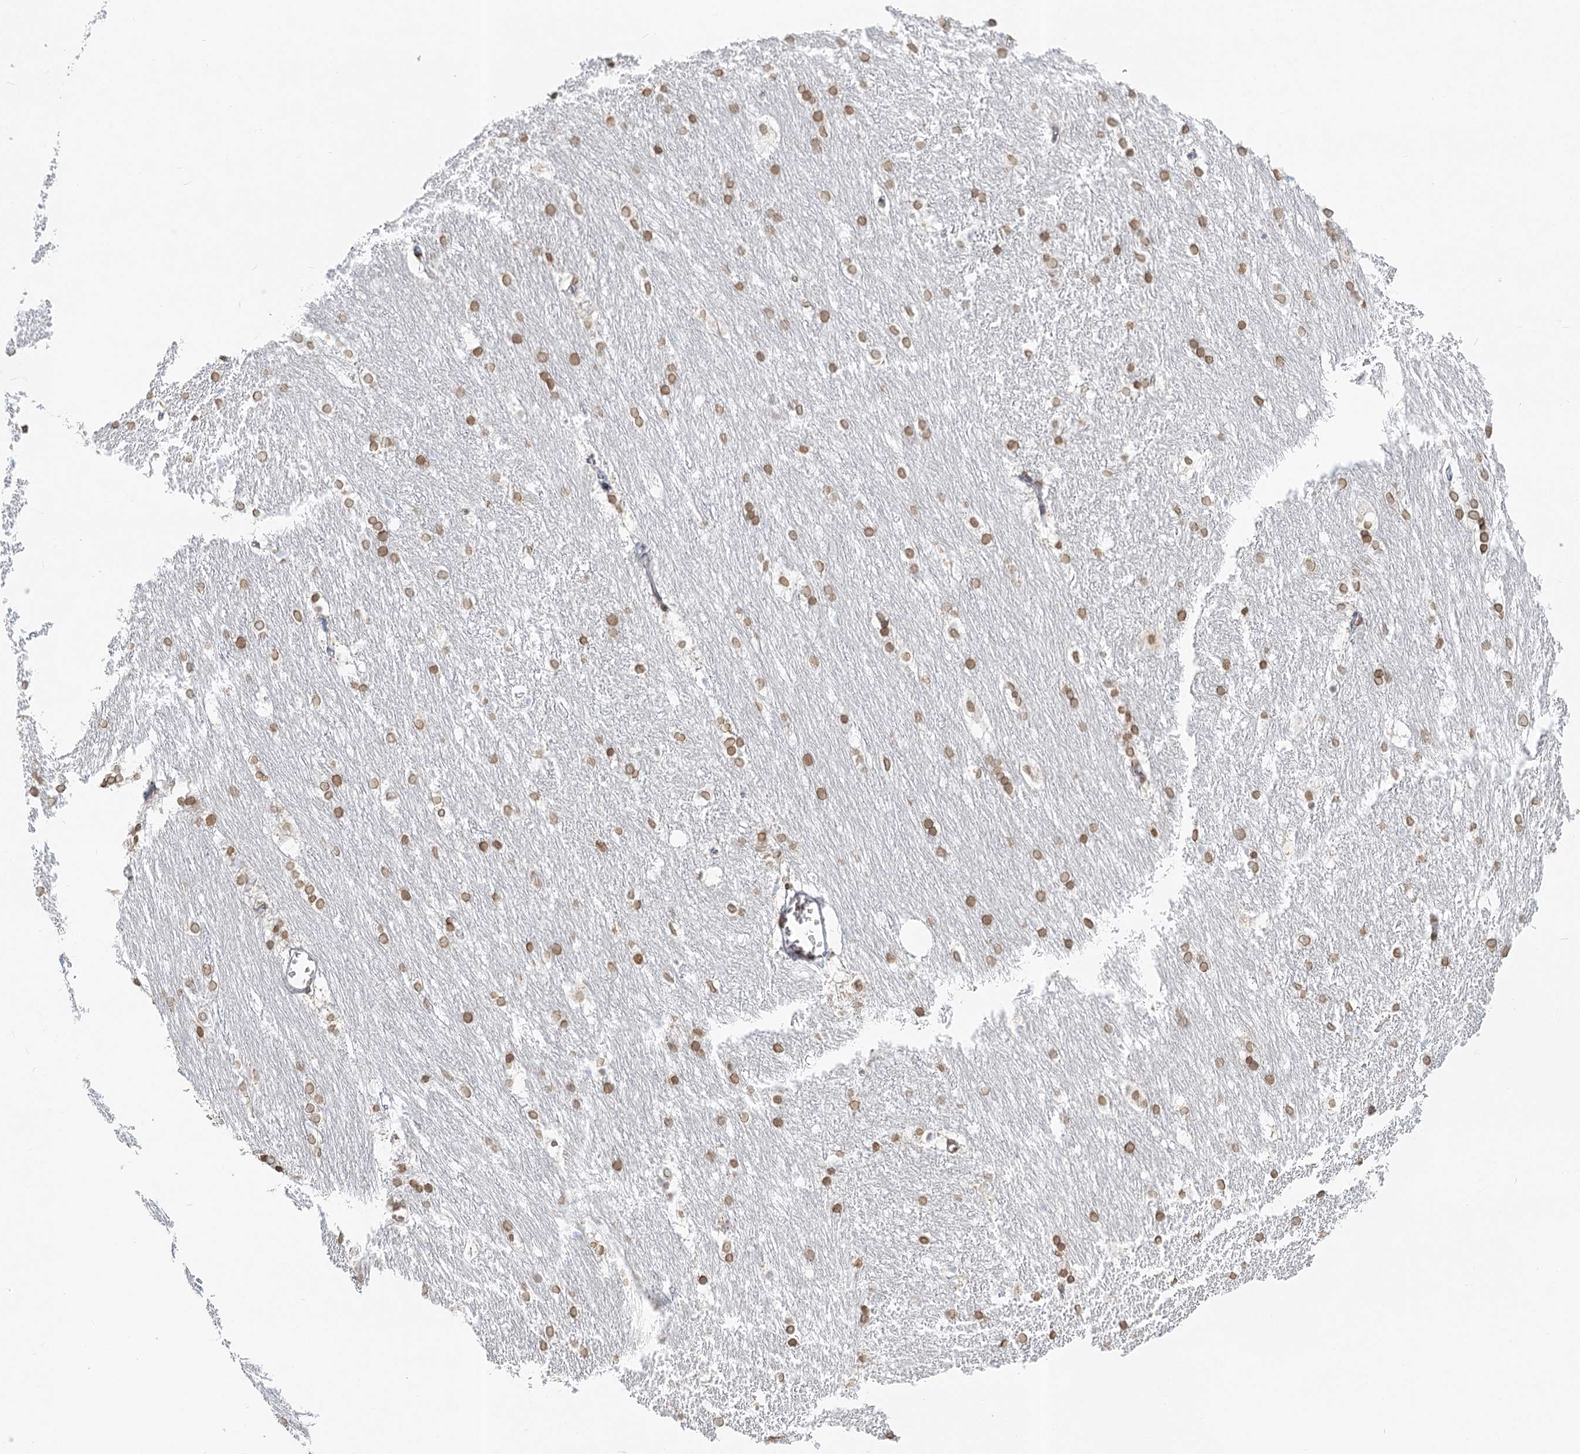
{"staining": {"intensity": "moderate", "quantity": ">75%", "location": "nuclear"}, "tissue": "caudate", "cell_type": "Glial cells", "image_type": "normal", "snomed": [{"axis": "morphology", "description": "Normal tissue, NOS"}, {"axis": "topography", "description": "Lateral ventricle wall"}], "caption": "A micrograph of human caudate stained for a protein demonstrates moderate nuclear brown staining in glial cells. The staining was performed using DAB (3,3'-diaminobenzidine) to visualize the protein expression in brown, while the nuclei were stained in blue with hematoxylin (Magnification: 20x).", "gene": "VWA5A", "patient": {"sex": "female", "age": 19}}